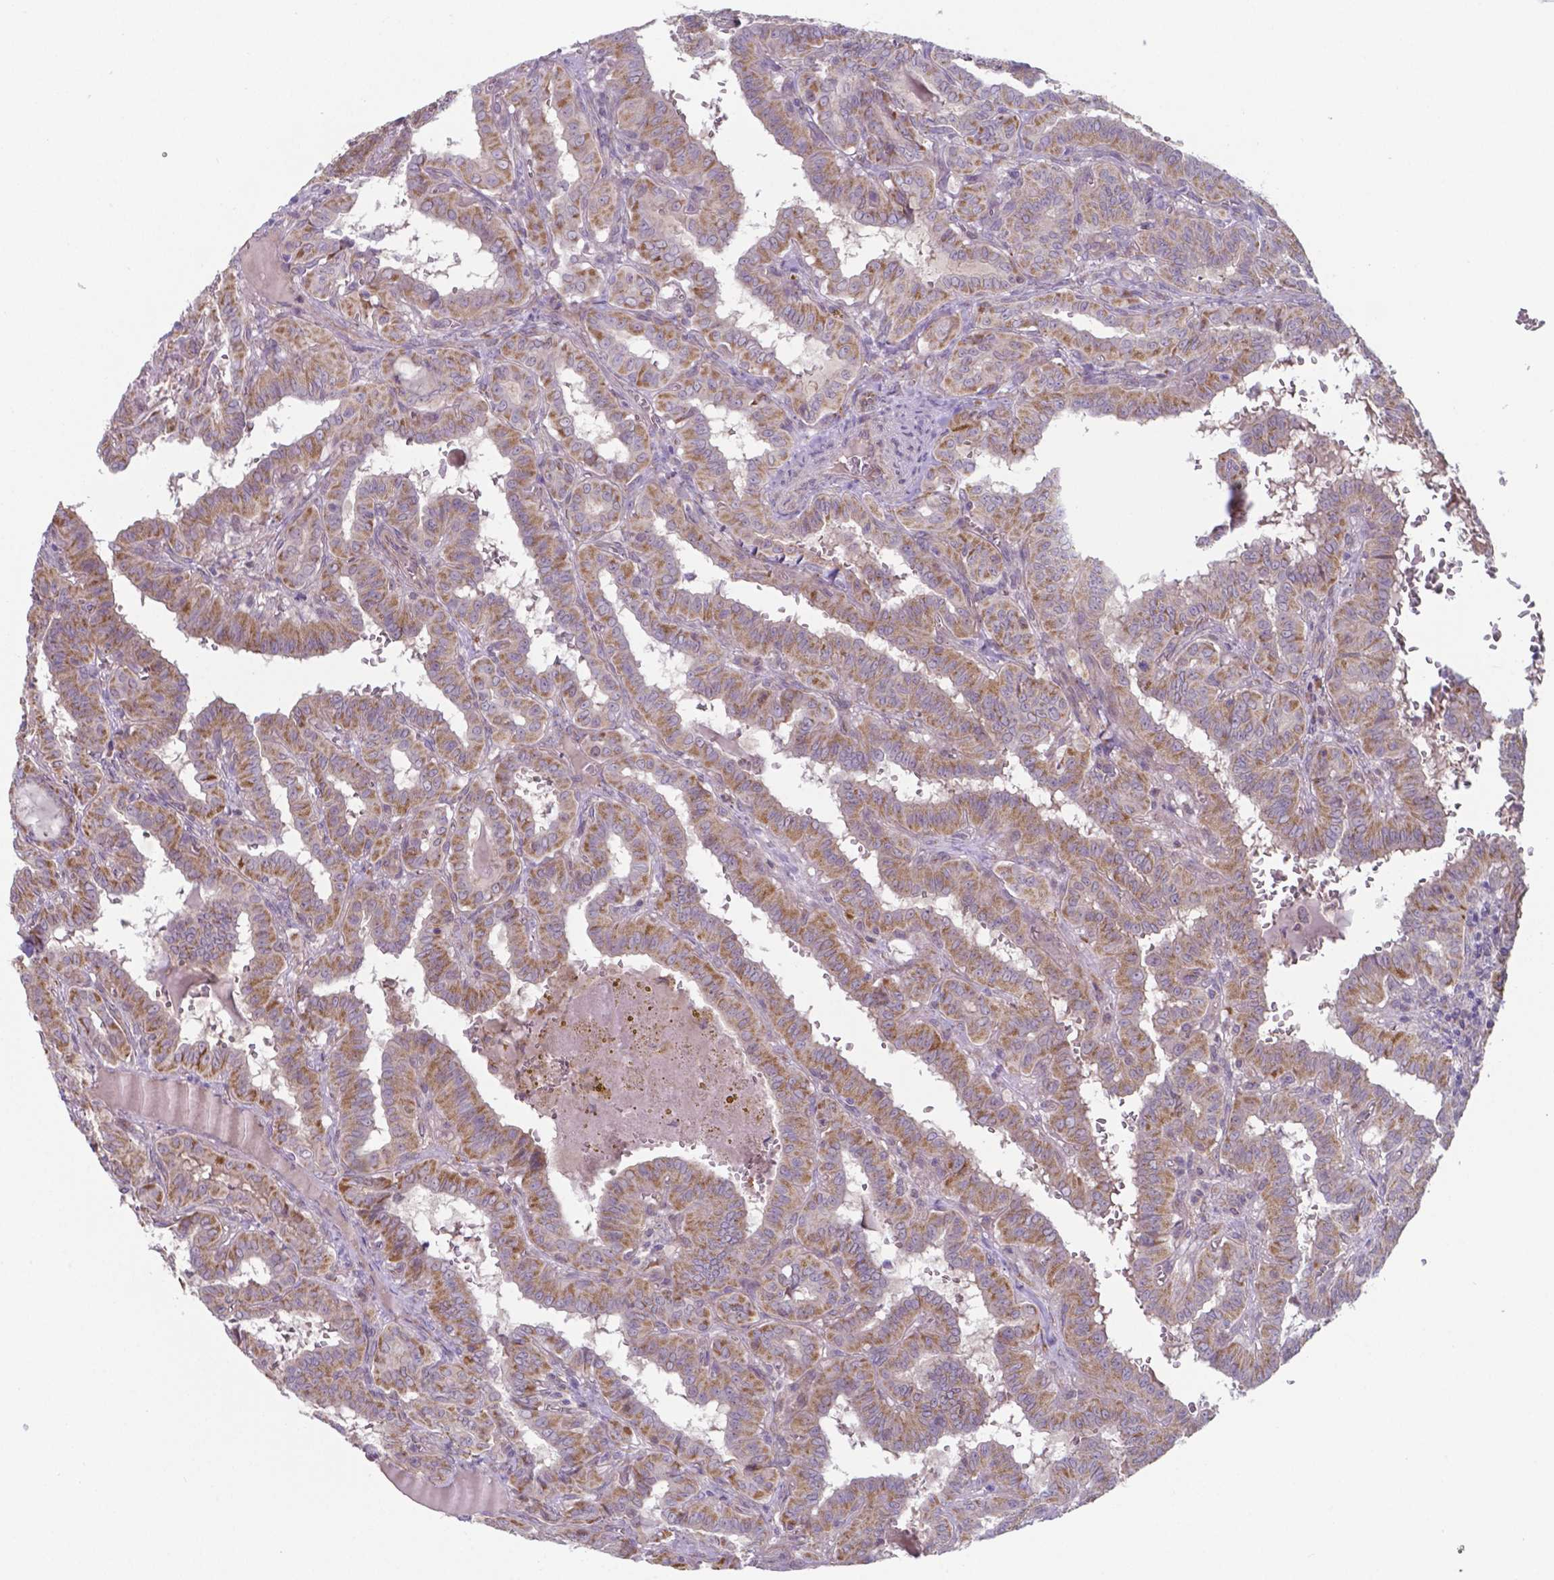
{"staining": {"intensity": "moderate", "quantity": ">75%", "location": "cytoplasmic/membranous"}, "tissue": "thyroid cancer", "cell_type": "Tumor cells", "image_type": "cancer", "snomed": [{"axis": "morphology", "description": "Papillary adenocarcinoma, NOS"}, {"axis": "topography", "description": "Thyroid gland"}], "caption": "Thyroid papillary adenocarcinoma stained with a brown dye demonstrates moderate cytoplasmic/membranous positive staining in approximately >75% of tumor cells.", "gene": "FAM114A1", "patient": {"sex": "female", "age": 21}}